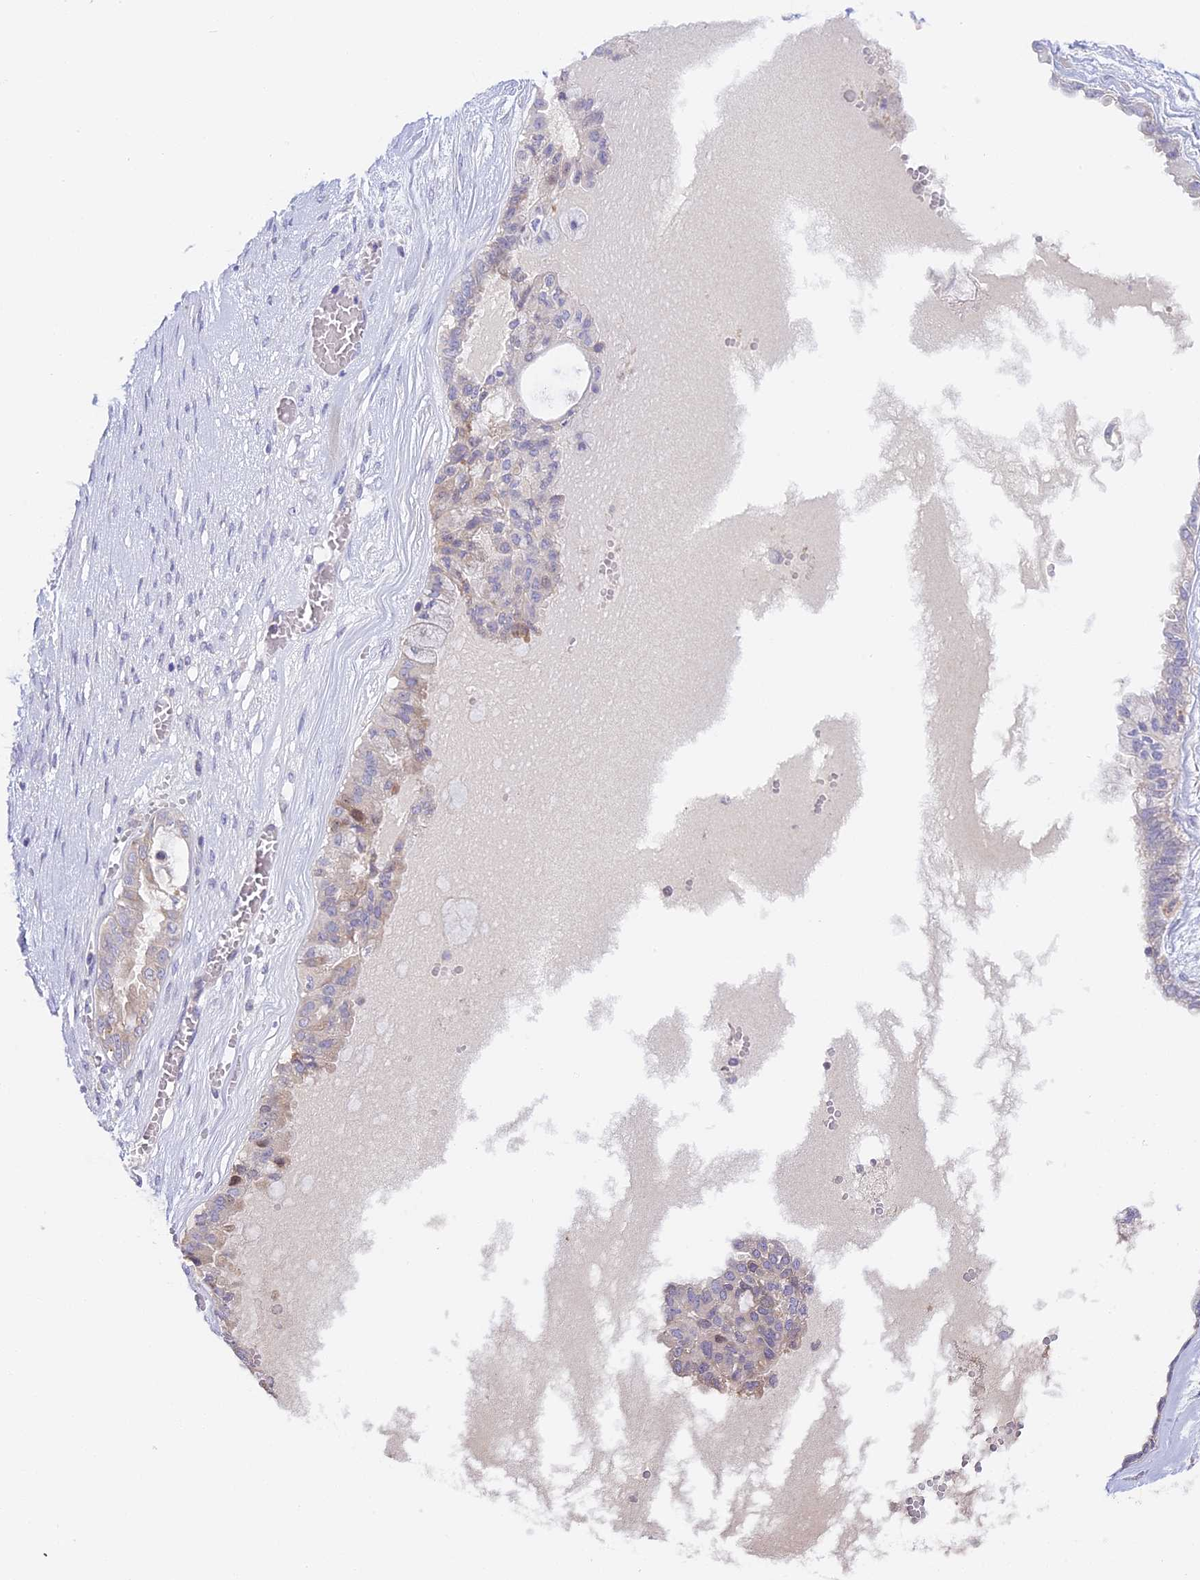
{"staining": {"intensity": "negative", "quantity": "none", "location": "none"}, "tissue": "ovarian cancer", "cell_type": "Tumor cells", "image_type": "cancer", "snomed": [{"axis": "morphology", "description": "Carcinoma, NOS"}, {"axis": "morphology", "description": "Carcinoma, endometroid"}, {"axis": "topography", "description": "Ovary"}], "caption": "Immunohistochemistry histopathology image of neoplastic tissue: human ovarian cancer (carcinoma) stained with DAB (3,3'-diaminobenzidine) displays no significant protein positivity in tumor cells.", "gene": "RAD51", "patient": {"sex": "female", "age": 50}}